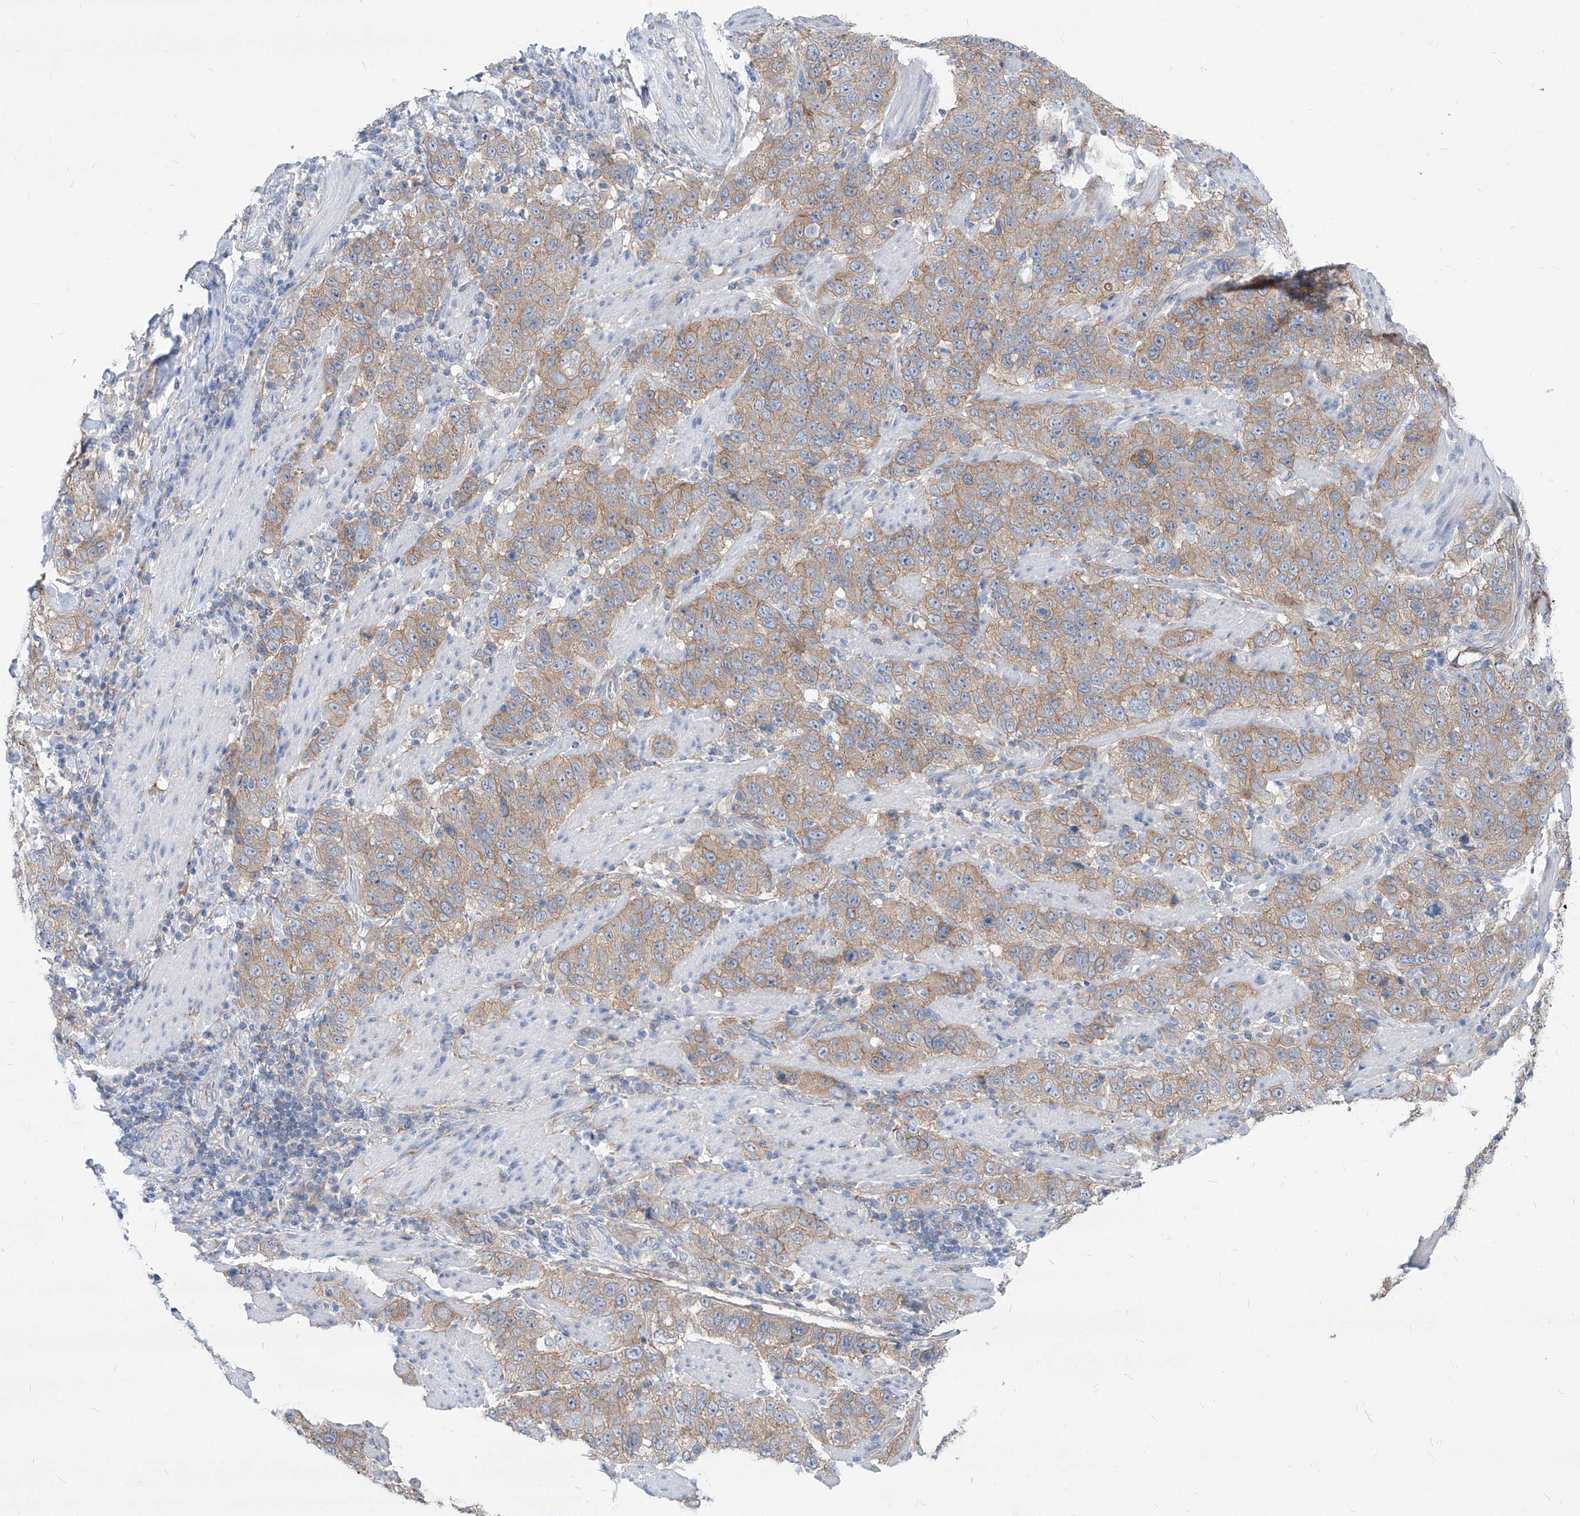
{"staining": {"intensity": "weak", "quantity": ">75%", "location": "cytoplasmic/membranous"}, "tissue": "stomach cancer", "cell_type": "Tumor cells", "image_type": "cancer", "snomed": [{"axis": "morphology", "description": "Adenocarcinoma, NOS"}, {"axis": "topography", "description": "Stomach"}], "caption": "About >75% of tumor cells in stomach adenocarcinoma display weak cytoplasmic/membranous protein staining as visualized by brown immunohistochemical staining.", "gene": "AKAP10", "patient": {"sex": "male", "age": 48}}